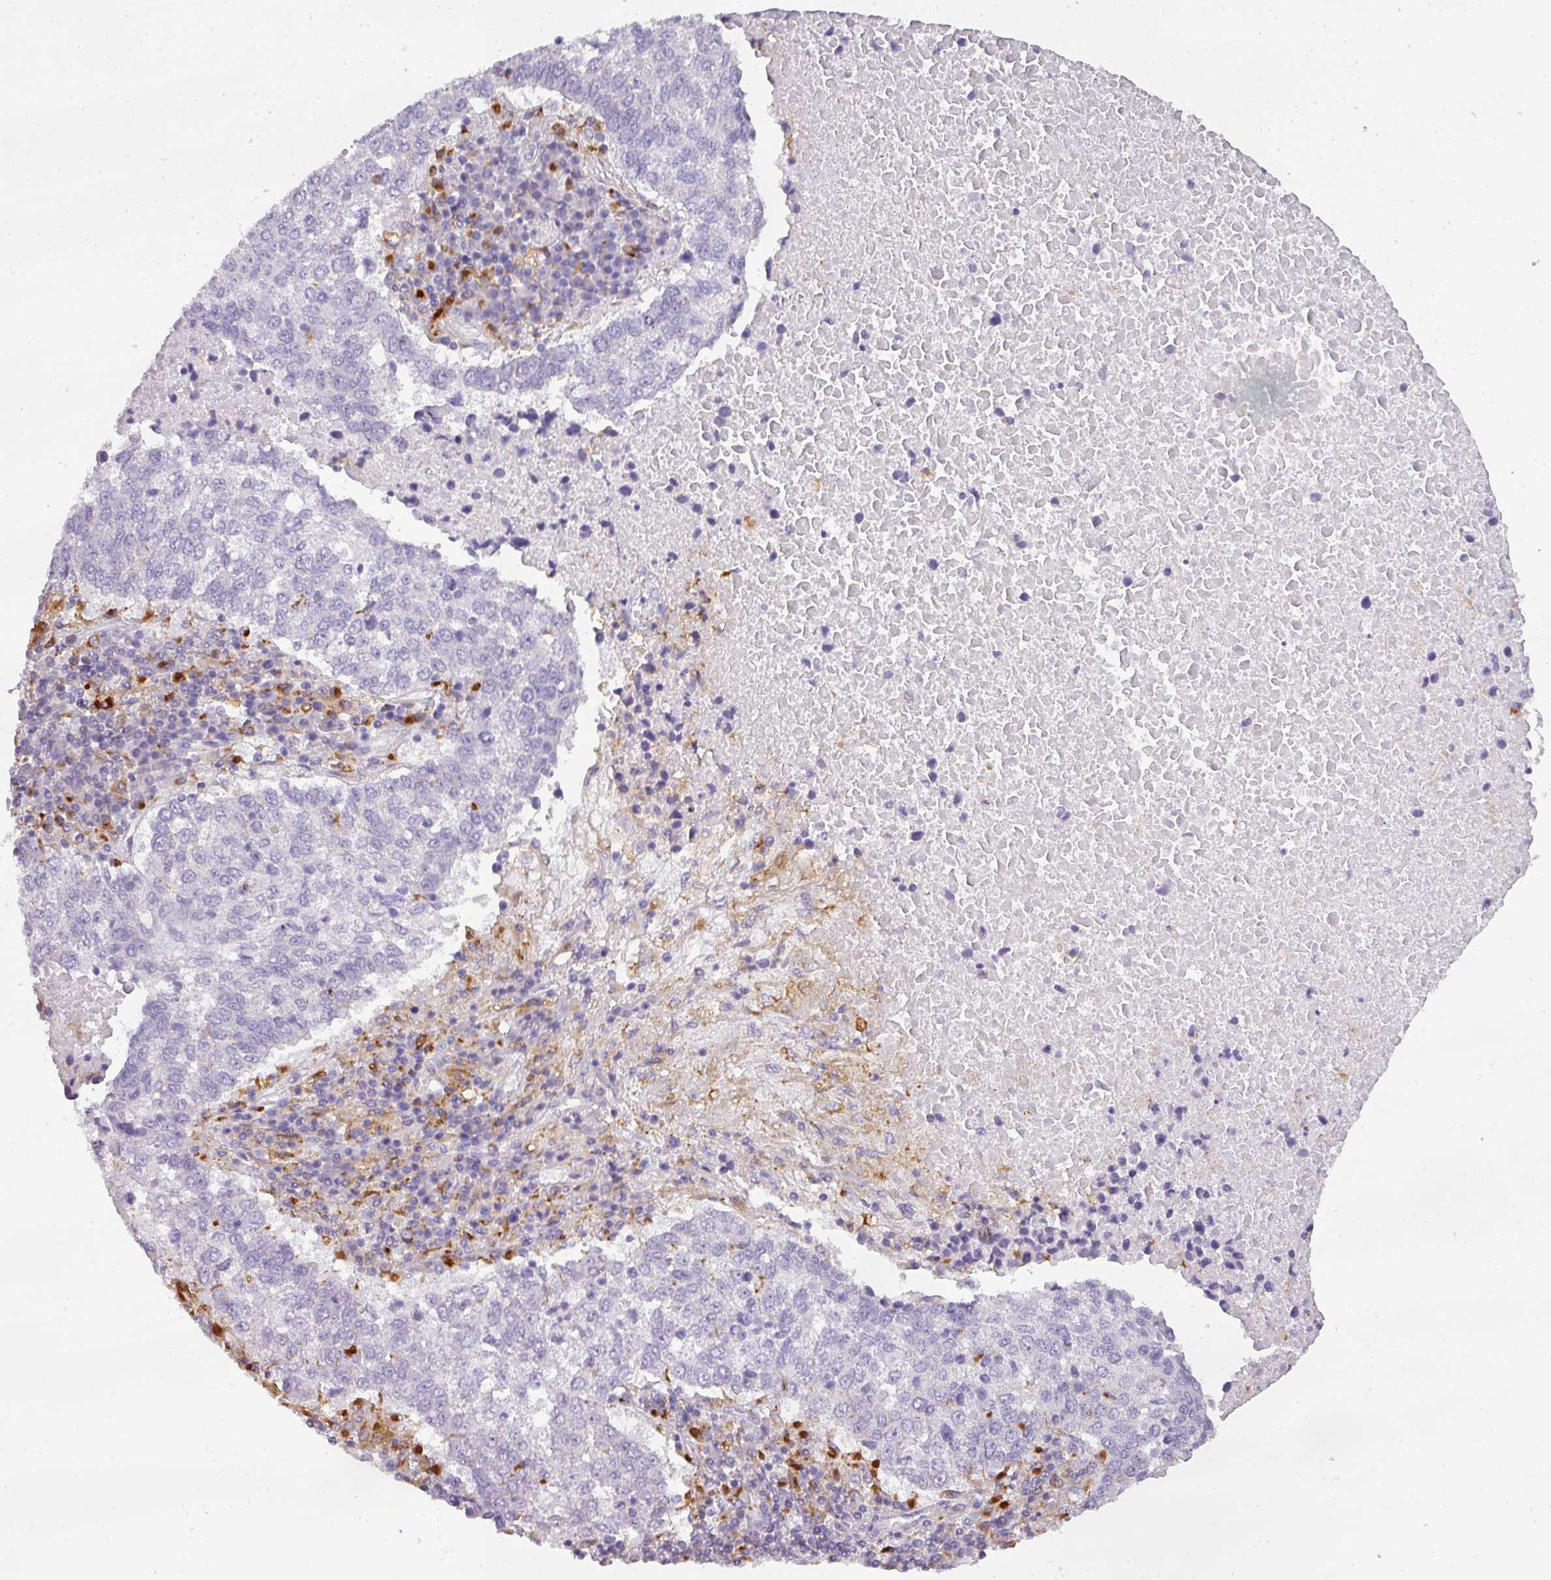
{"staining": {"intensity": "negative", "quantity": "none", "location": "none"}, "tissue": "lung cancer", "cell_type": "Tumor cells", "image_type": "cancer", "snomed": [{"axis": "morphology", "description": "Squamous cell carcinoma, NOS"}, {"axis": "topography", "description": "Lung"}], "caption": "Immunohistochemistry micrograph of lung squamous cell carcinoma stained for a protein (brown), which demonstrates no expression in tumor cells.", "gene": "ATP6V1D", "patient": {"sex": "male", "age": 73}}